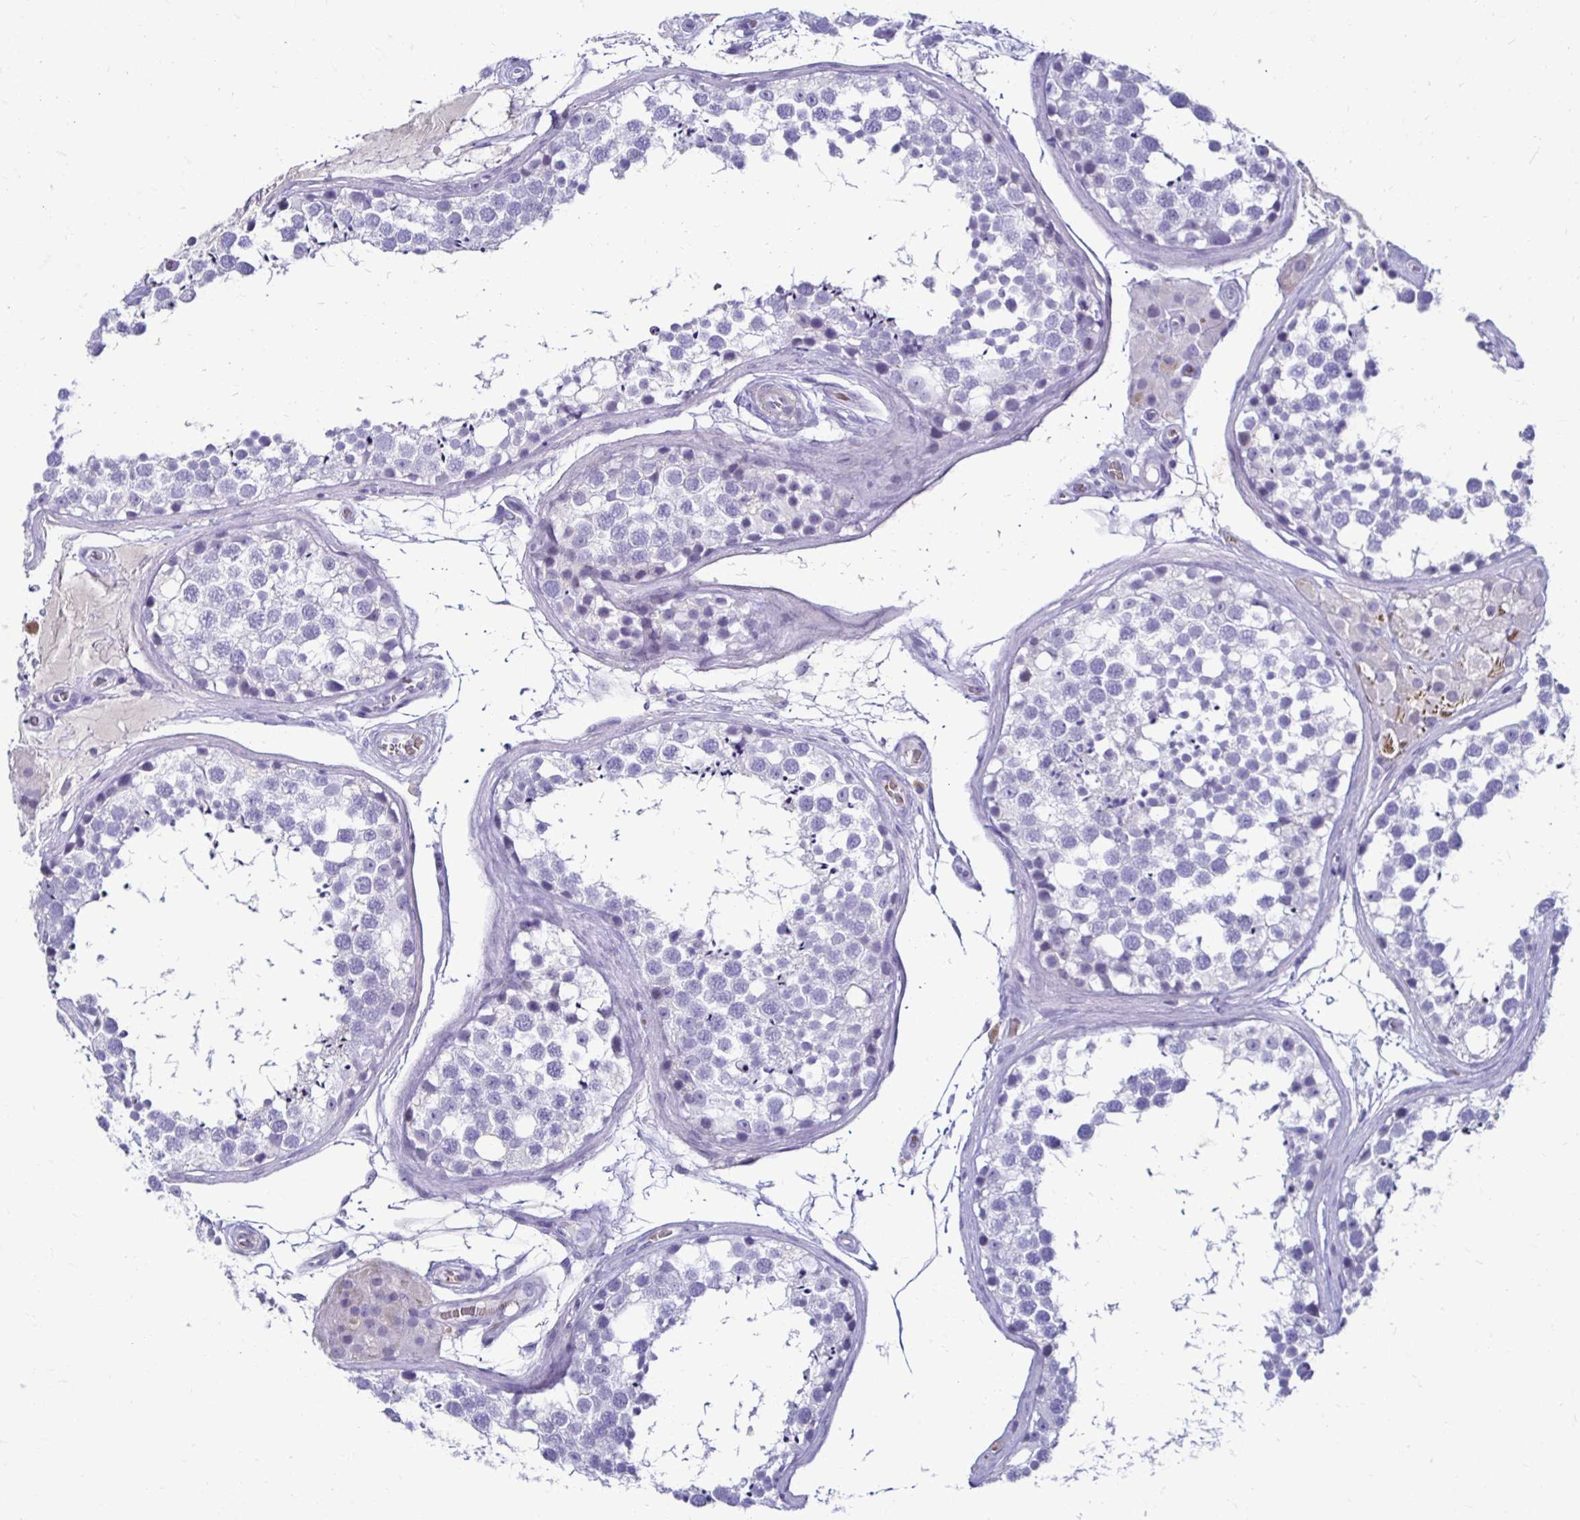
{"staining": {"intensity": "negative", "quantity": "none", "location": "none"}, "tissue": "testis", "cell_type": "Cells in seminiferous ducts", "image_type": "normal", "snomed": [{"axis": "morphology", "description": "Normal tissue, NOS"}, {"axis": "morphology", "description": "Seminoma, NOS"}, {"axis": "topography", "description": "Testis"}], "caption": "This is a image of immunohistochemistry (IHC) staining of benign testis, which shows no positivity in cells in seminiferous ducts.", "gene": "RHBDL3", "patient": {"sex": "male", "age": 65}}